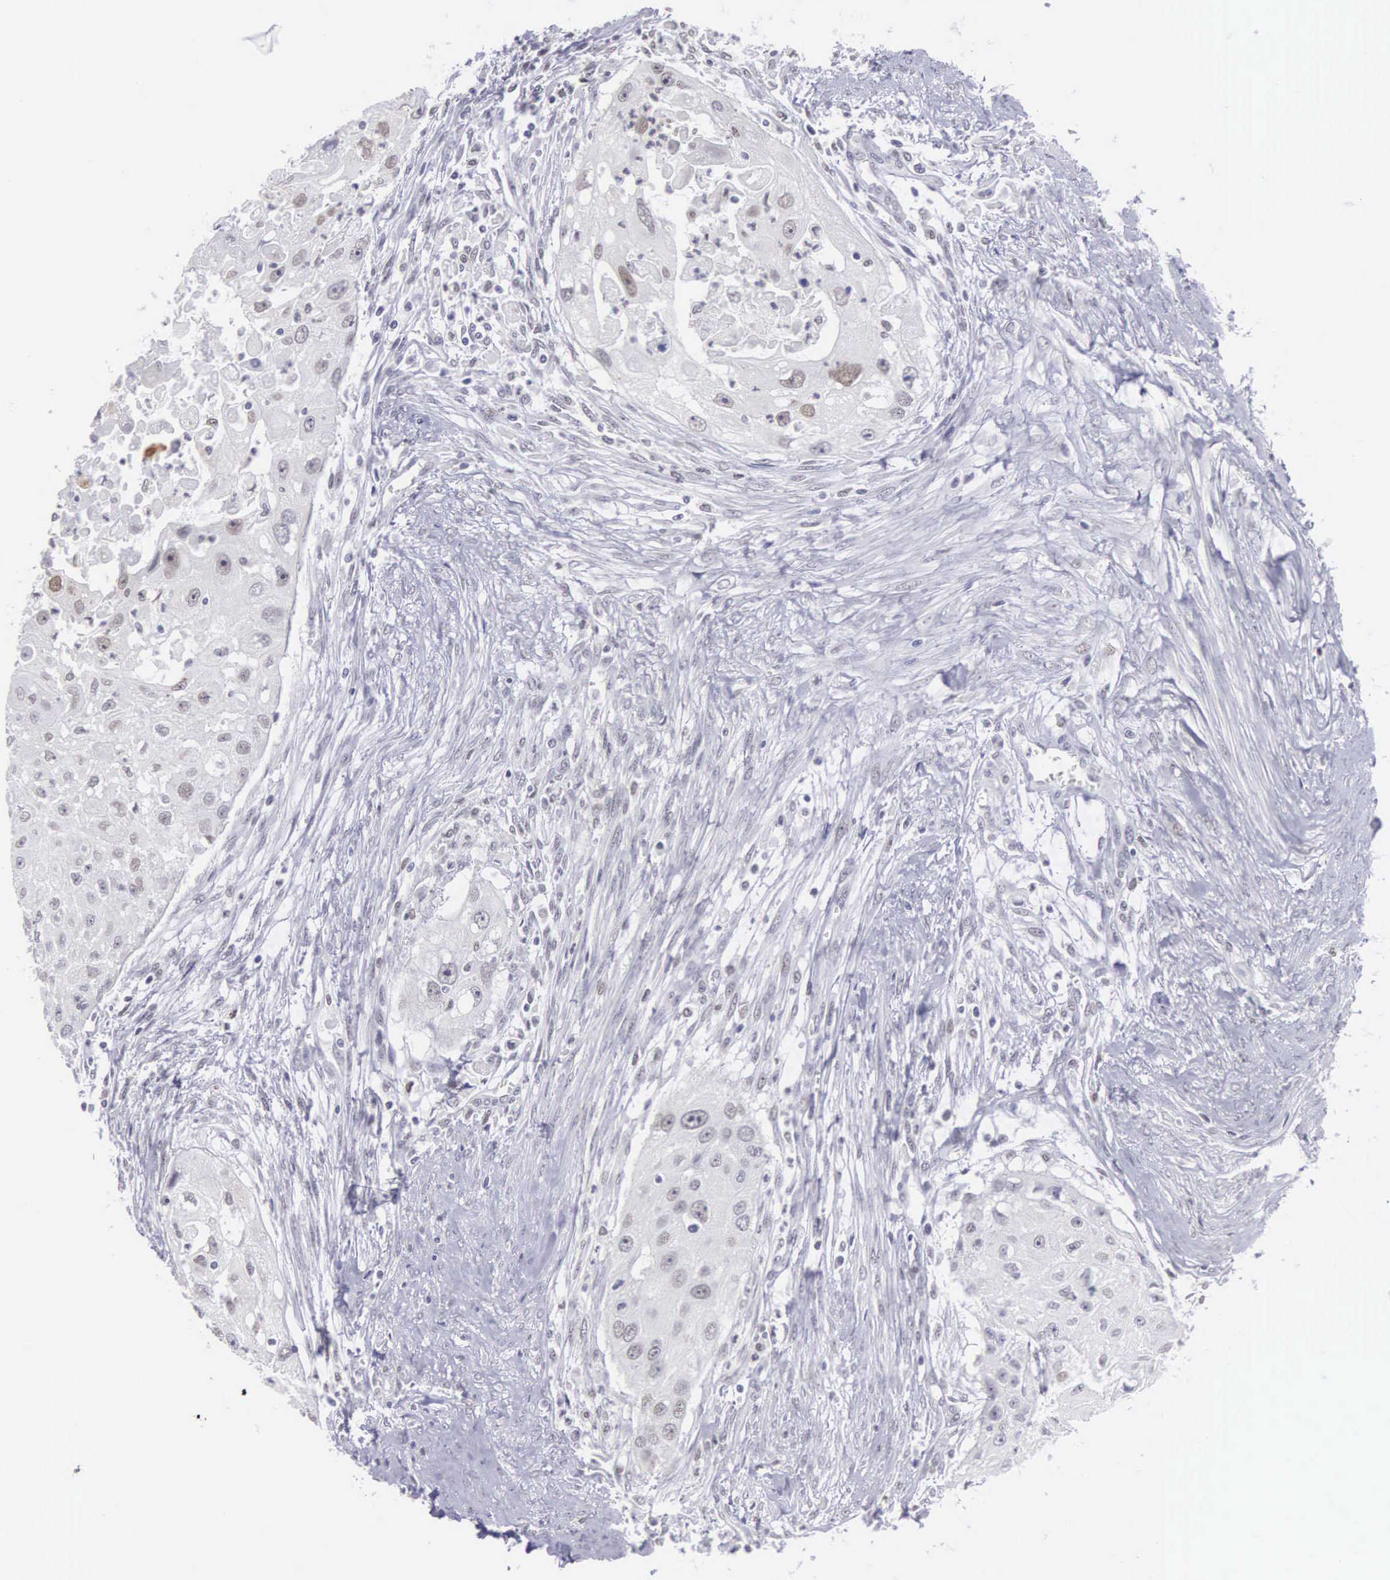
{"staining": {"intensity": "weak", "quantity": "<25%", "location": "nuclear"}, "tissue": "head and neck cancer", "cell_type": "Tumor cells", "image_type": "cancer", "snomed": [{"axis": "morphology", "description": "Squamous cell carcinoma, NOS"}, {"axis": "topography", "description": "Head-Neck"}], "caption": "This histopathology image is of head and neck cancer (squamous cell carcinoma) stained with immunohistochemistry to label a protein in brown with the nuclei are counter-stained blue. There is no expression in tumor cells.", "gene": "ETV6", "patient": {"sex": "male", "age": 64}}